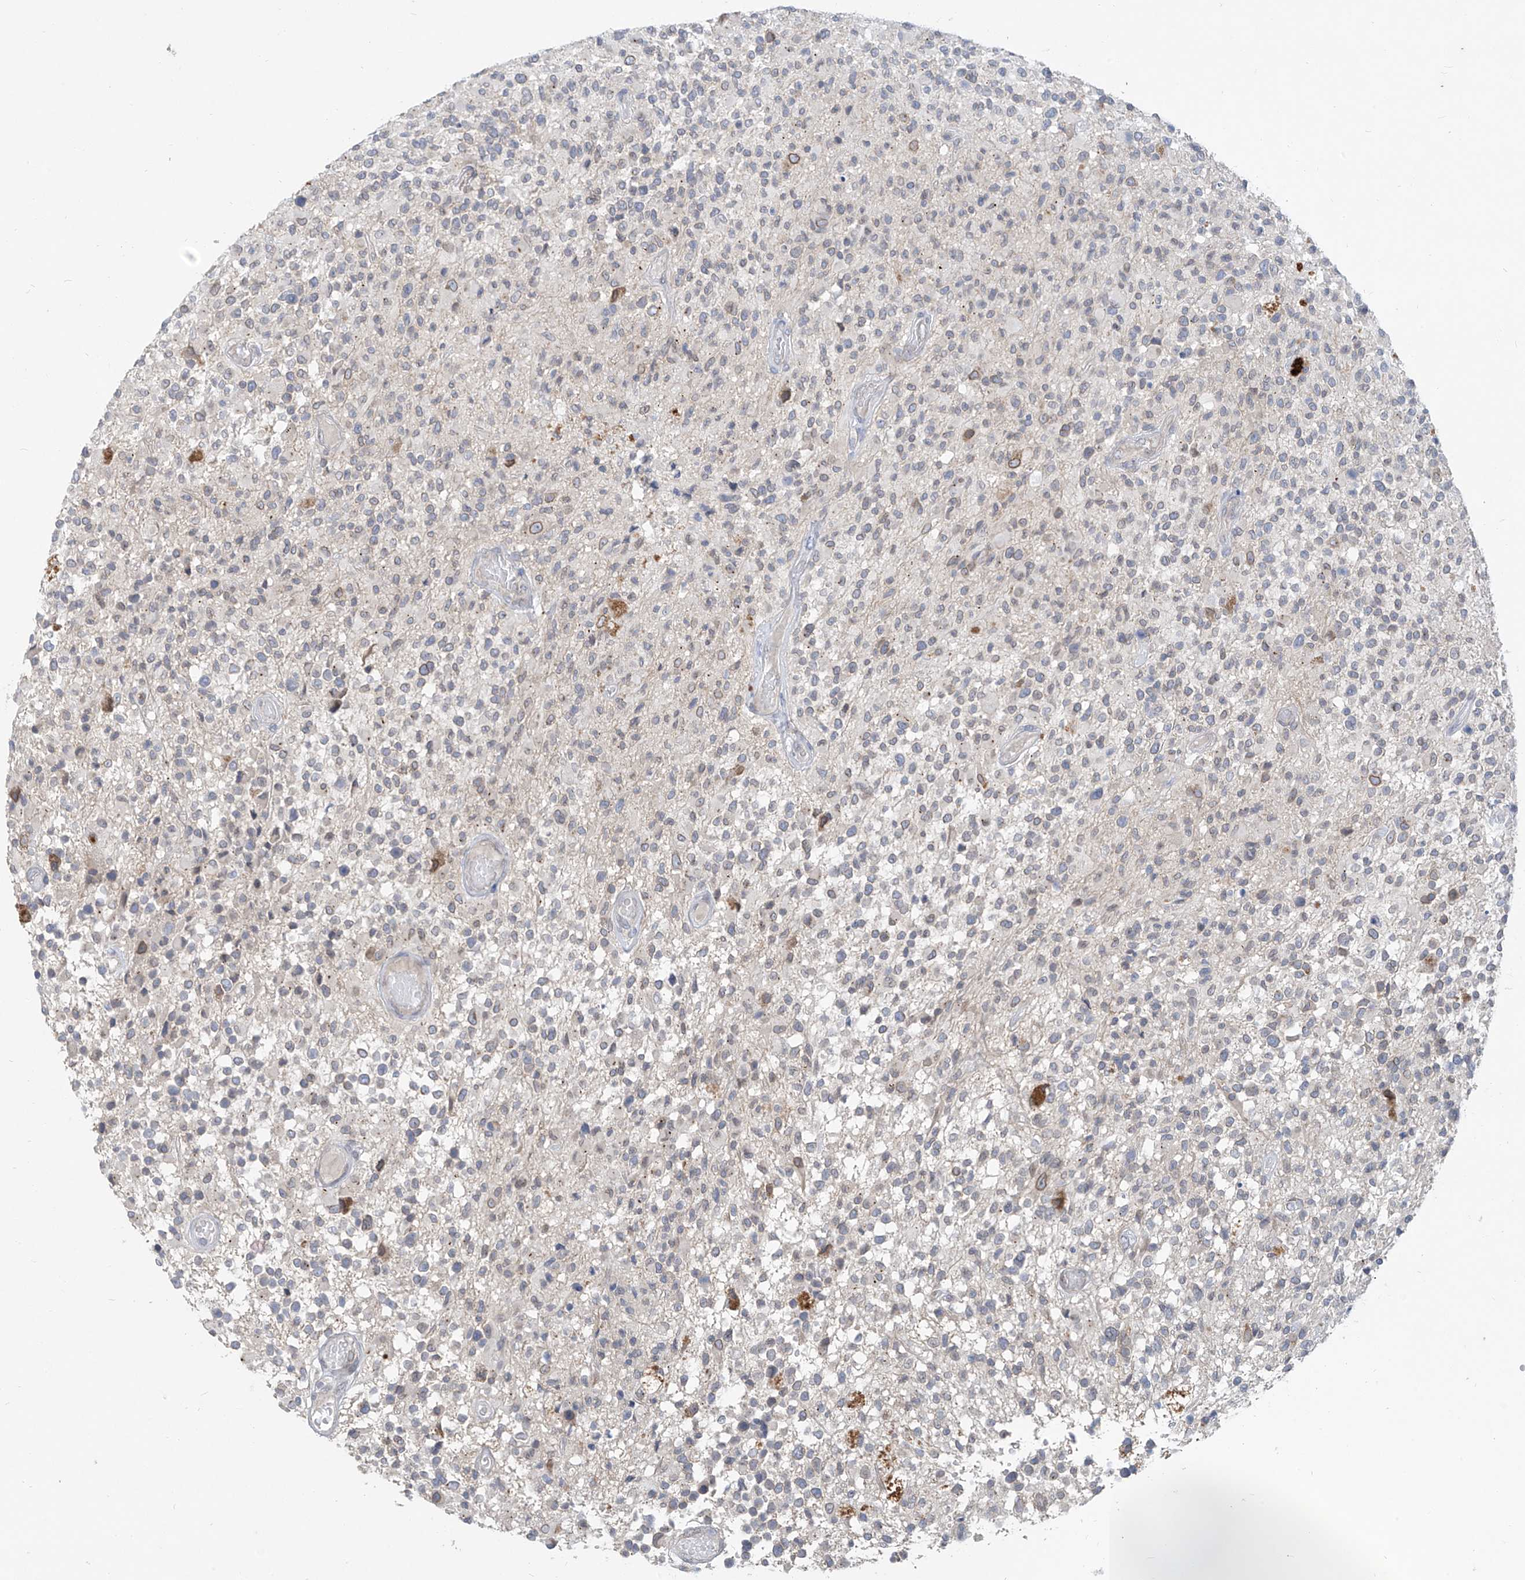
{"staining": {"intensity": "weak", "quantity": "<25%", "location": "cytoplasmic/membranous,nuclear"}, "tissue": "glioma", "cell_type": "Tumor cells", "image_type": "cancer", "snomed": [{"axis": "morphology", "description": "Glioma, malignant, High grade"}, {"axis": "morphology", "description": "Glioblastoma, NOS"}, {"axis": "topography", "description": "Brain"}], "caption": "Protein analysis of glioma shows no significant positivity in tumor cells.", "gene": "KRTAP25-1", "patient": {"sex": "male", "age": 60}}